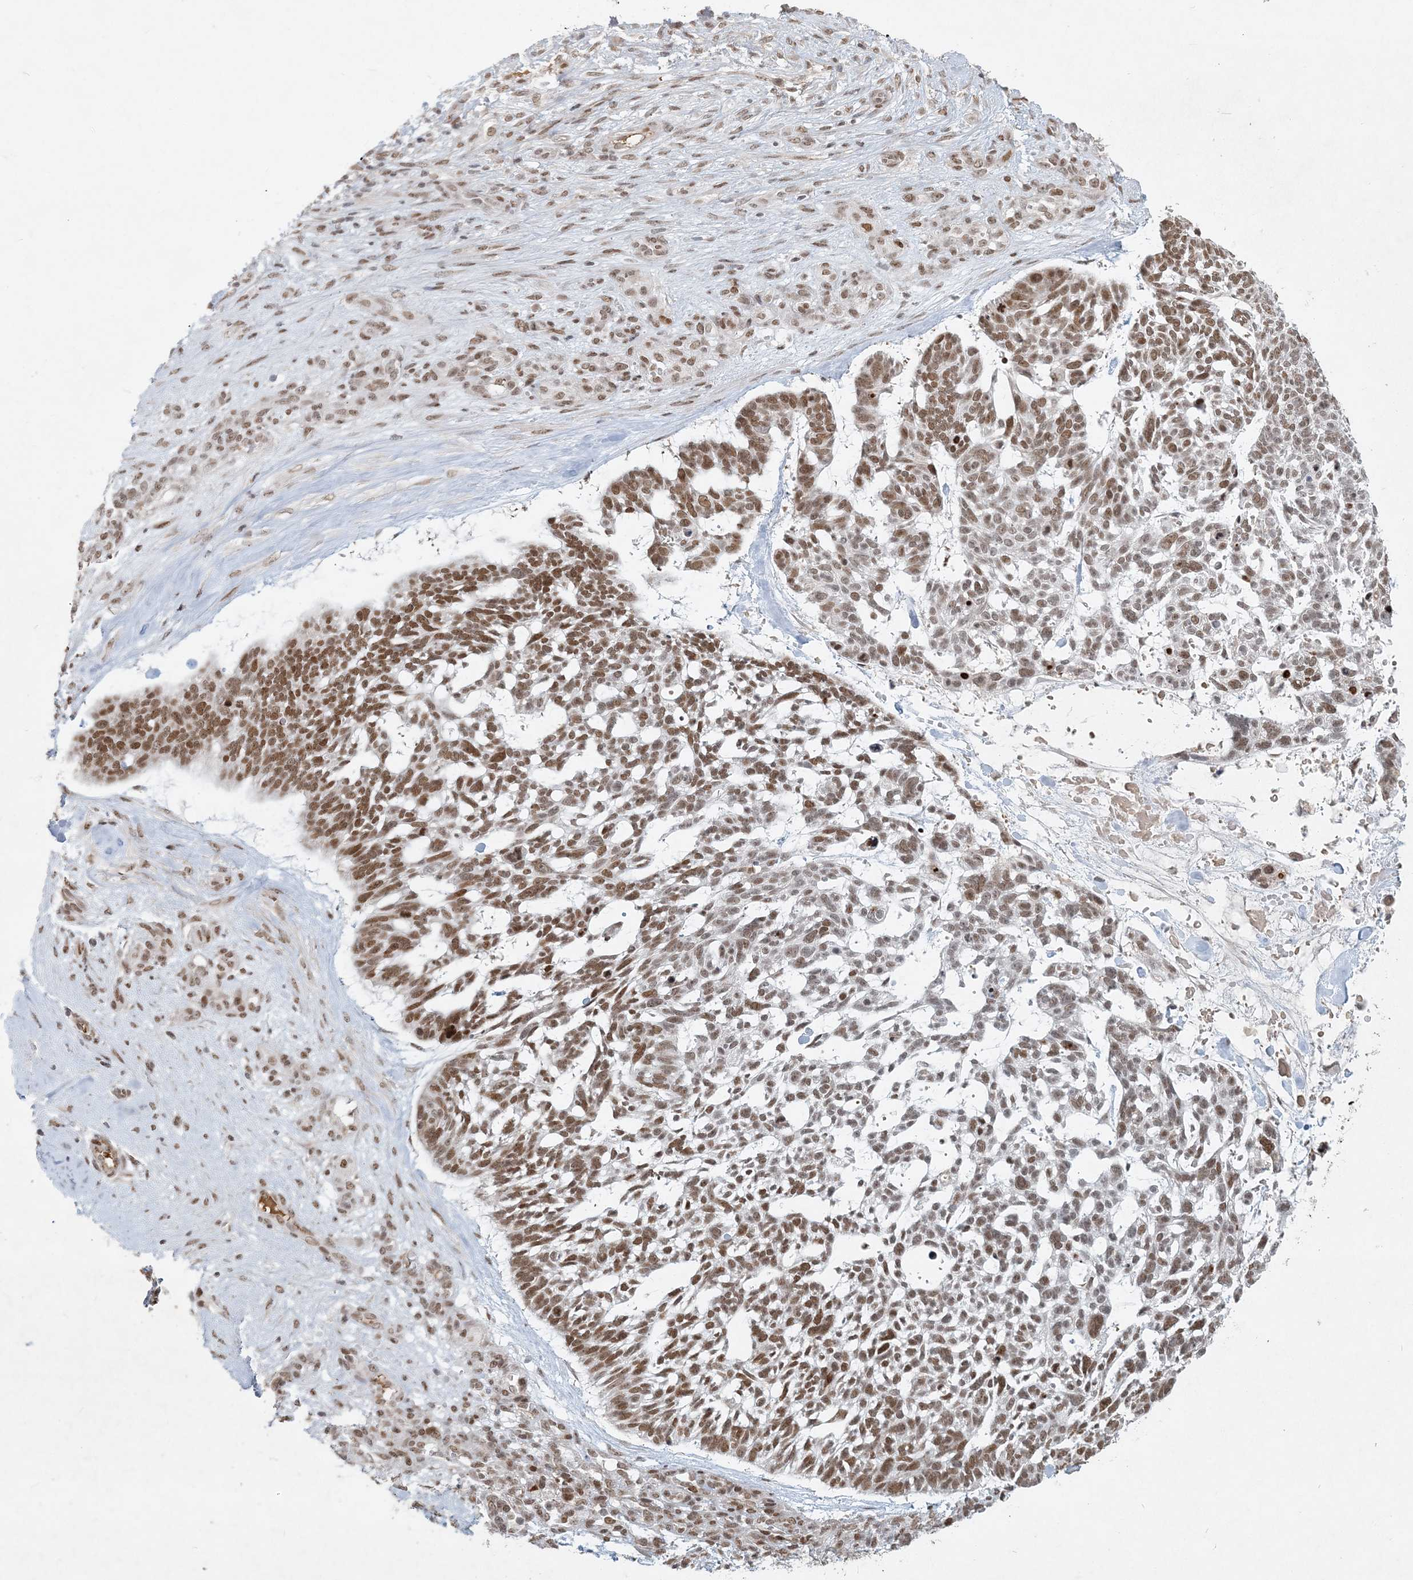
{"staining": {"intensity": "moderate", "quantity": ">75%", "location": "nuclear"}, "tissue": "skin cancer", "cell_type": "Tumor cells", "image_type": "cancer", "snomed": [{"axis": "morphology", "description": "Basal cell carcinoma"}, {"axis": "topography", "description": "Skin"}], "caption": "Moderate nuclear expression for a protein is seen in approximately >75% of tumor cells of basal cell carcinoma (skin) using IHC.", "gene": "BAZ1B", "patient": {"sex": "male", "age": 88}}